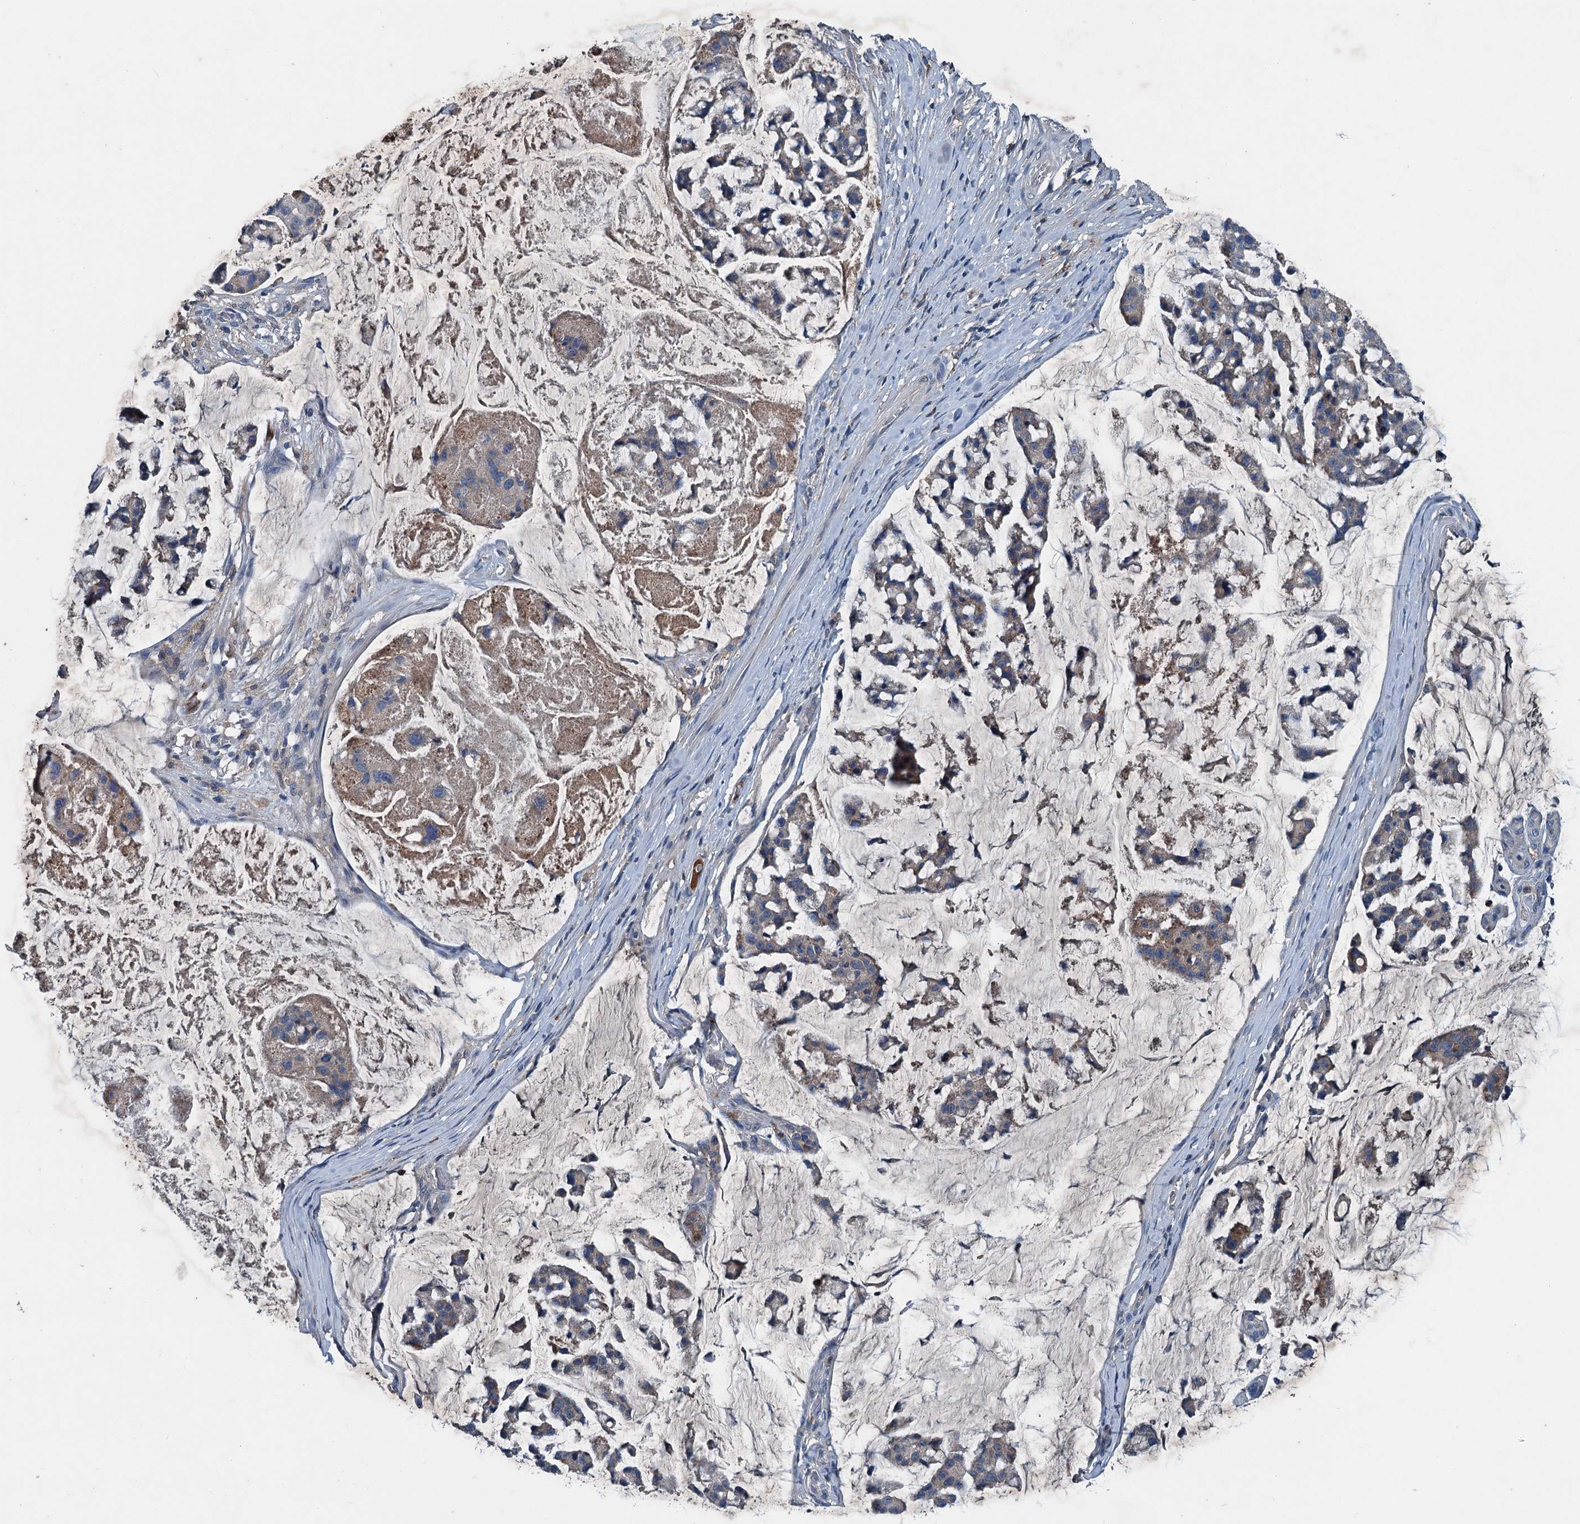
{"staining": {"intensity": "weak", "quantity": "25%-75%", "location": "cytoplasmic/membranous"}, "tissue": "stomach cancer", "cell_type": "Tumor cells", "image_type": "cancer", "snomed": [{"axis": "morphology", "description": "Adenocarcinoma, NOS"}, {"axis": "topography", "description": "Stomach, lower"}], "caption": "The micrograph reveals a brown stain indicating the presence of a protein in the cytoplasmic/membranous of tumor cells in adenocarcinoma (stomach).", "gene": "PDSS1", "patient": {"sex": "male", "age": 67}}